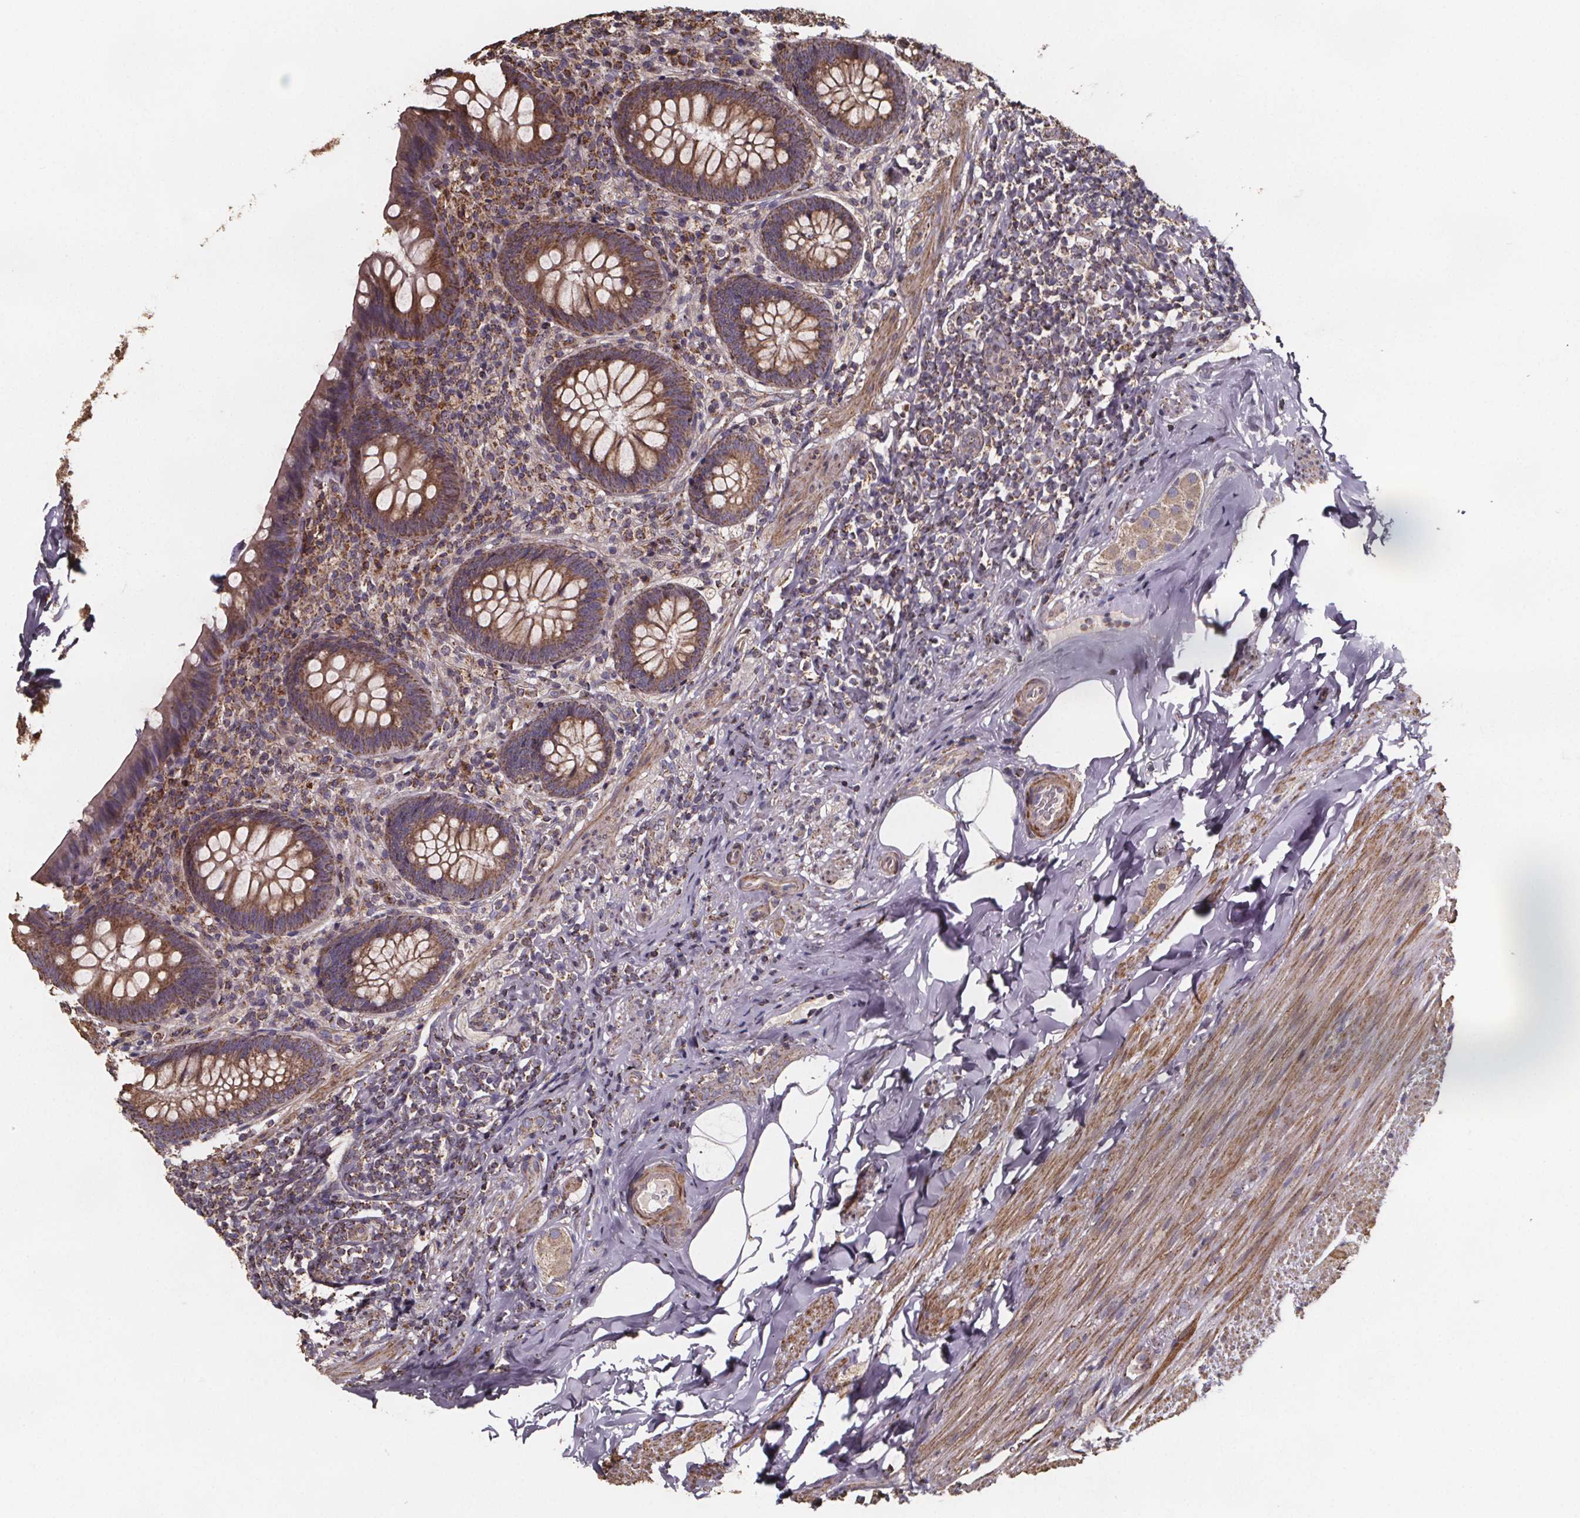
{"staining": {"intensity": "moderate", "quantity": ">75%", "location": "cytoplasmic/membranous"}, "tissue": "appendix", "cell_type": "Glandular cells", "image_type": "normal", "snomed": [{"axis": "morphology", "description": "Normal tissue, NOS"}, {"axis": "topography", "description": "Appendix"}], "caption": "A brown stain highlights moderate cytoplasmic/membranous staining of a protein in glandular cells of normal appendix.", "gene": "SLC35D2", "patient": {"sex": "male", "age": 47}}